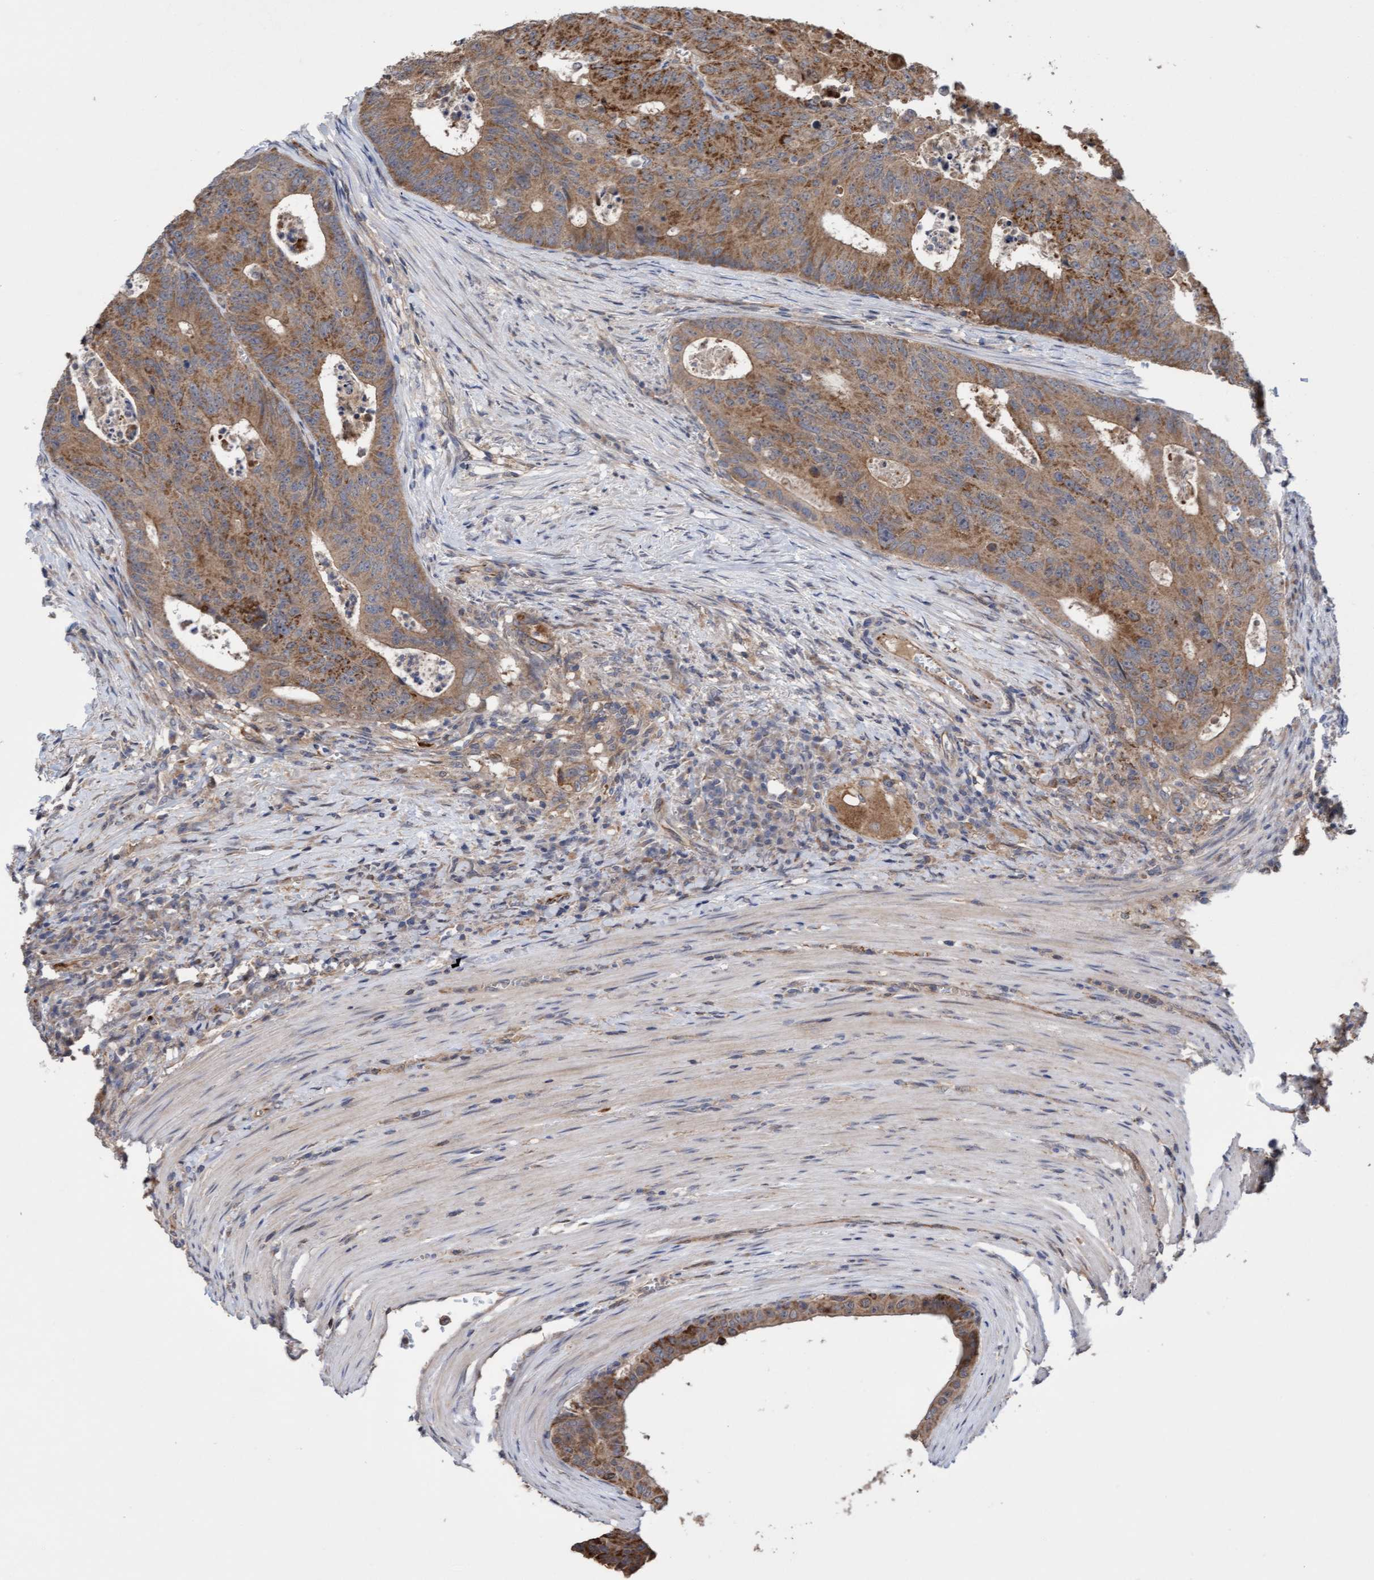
{"staining": {"intensity": "moderate", "quantity": ">75%", "location": "cytoplasmic/membranous"}, "tissue": "colorectal cancer", "cell_type": "Tumor cells", "image_type": "cancer", "snomed": [{"axis": "morphology", "description": "Adenocarcinoma, NOS"}, {"axis": "topography", "description": "Colon"}], "caption": "A high-resolution histopathology image shows immunohistochemistry staining of colorectal cancer (adenocarcinoma), which exhibits moderate cytoplasmic/membranous positivity in about >75% of tumor cells.", "gene": "ITFG1", "patient": {"sex": "male", "age": 87}}